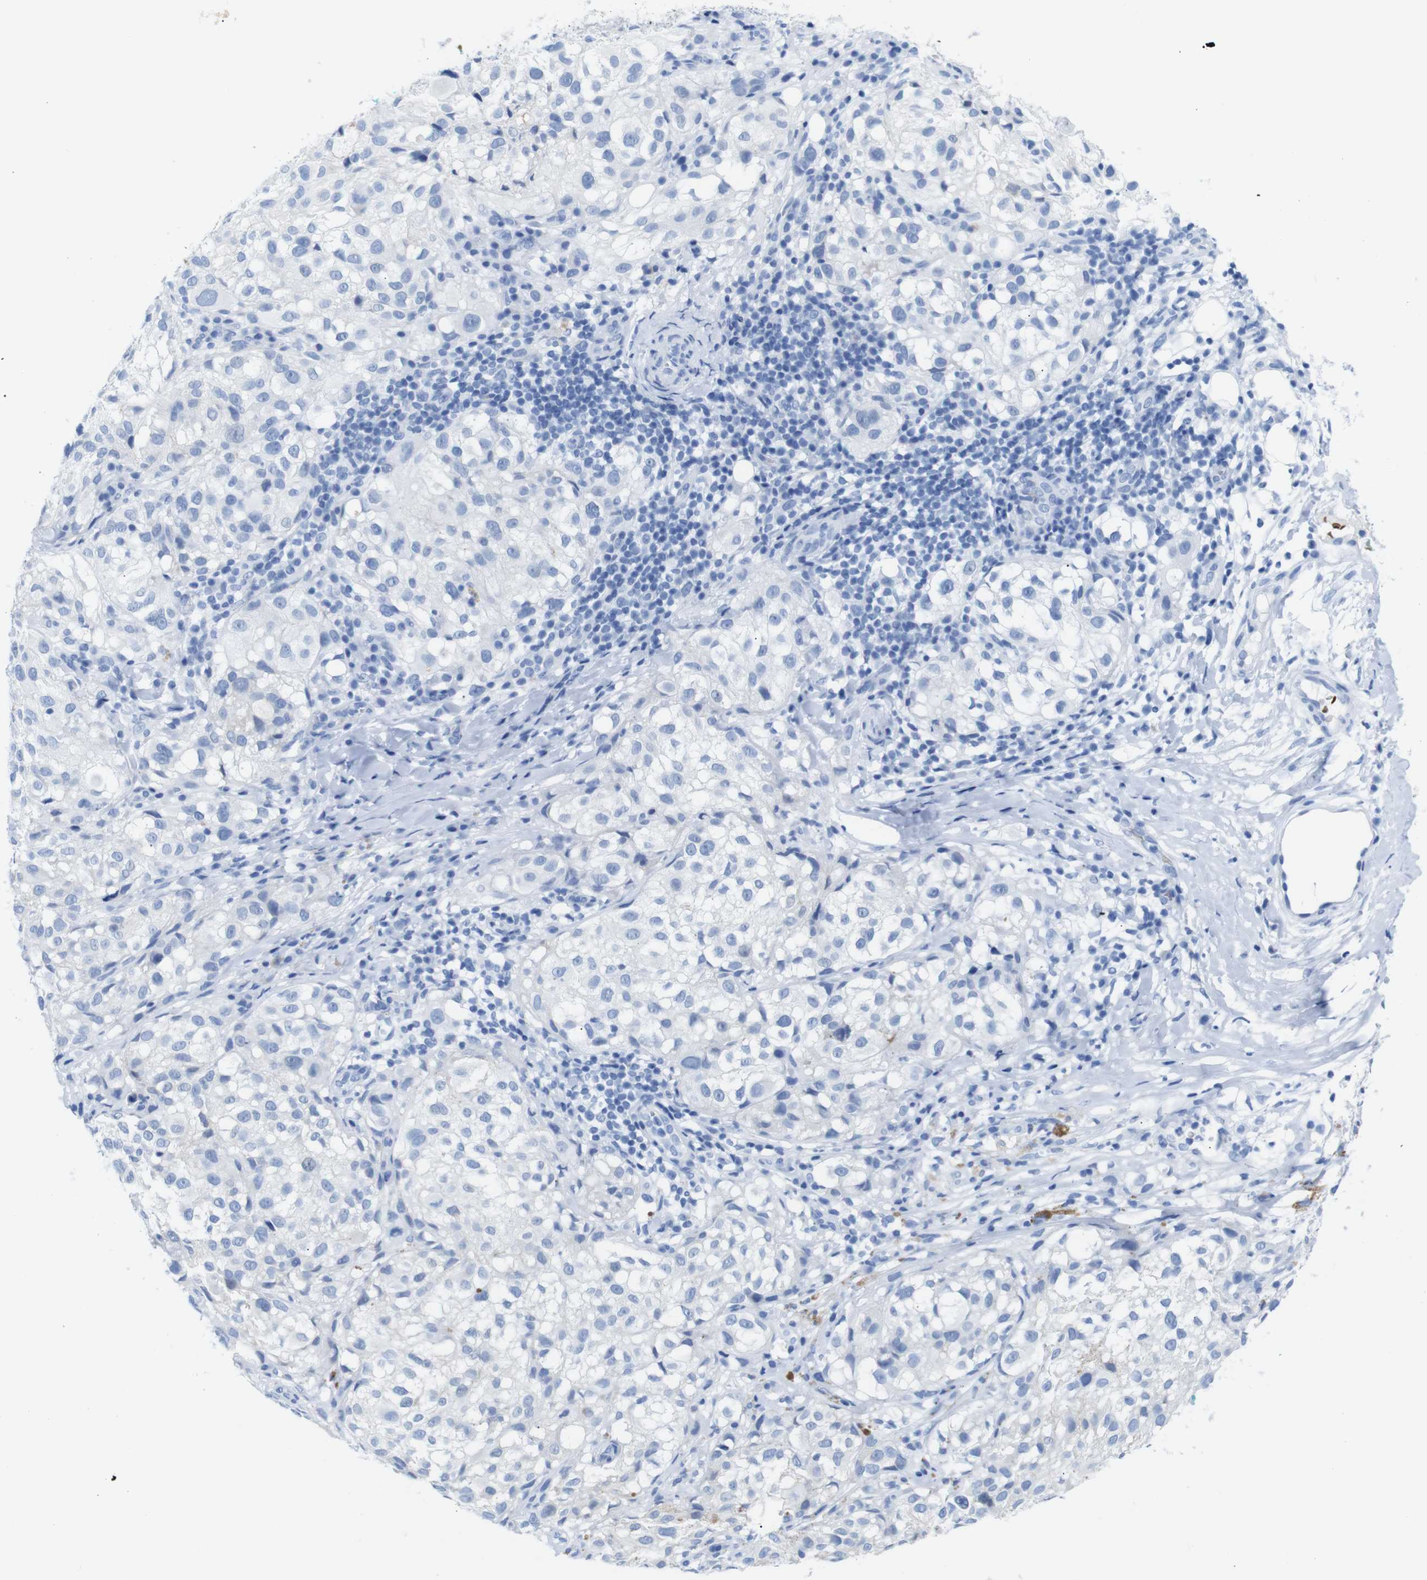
{"staining": {"intensity": "negative", "quantity": "none", "location": "none"}, "tissue": "melanoma", "cell_type": "Tumor cells", "image_type": "cancer", "snomed": [{"axis": "morphology", "description": "Necrosis, NOS"}, {"axis": "morphology", "description": "Malignant melanoma, NOS"}, {"axis": "topography", "description": "Skin"}], "caption": "Histopathology image shows no significant protein positivity in tumor cells of melanoma.", "gene": "ERVMER34-1", "patient": {"sex": "female", "age": 87}}